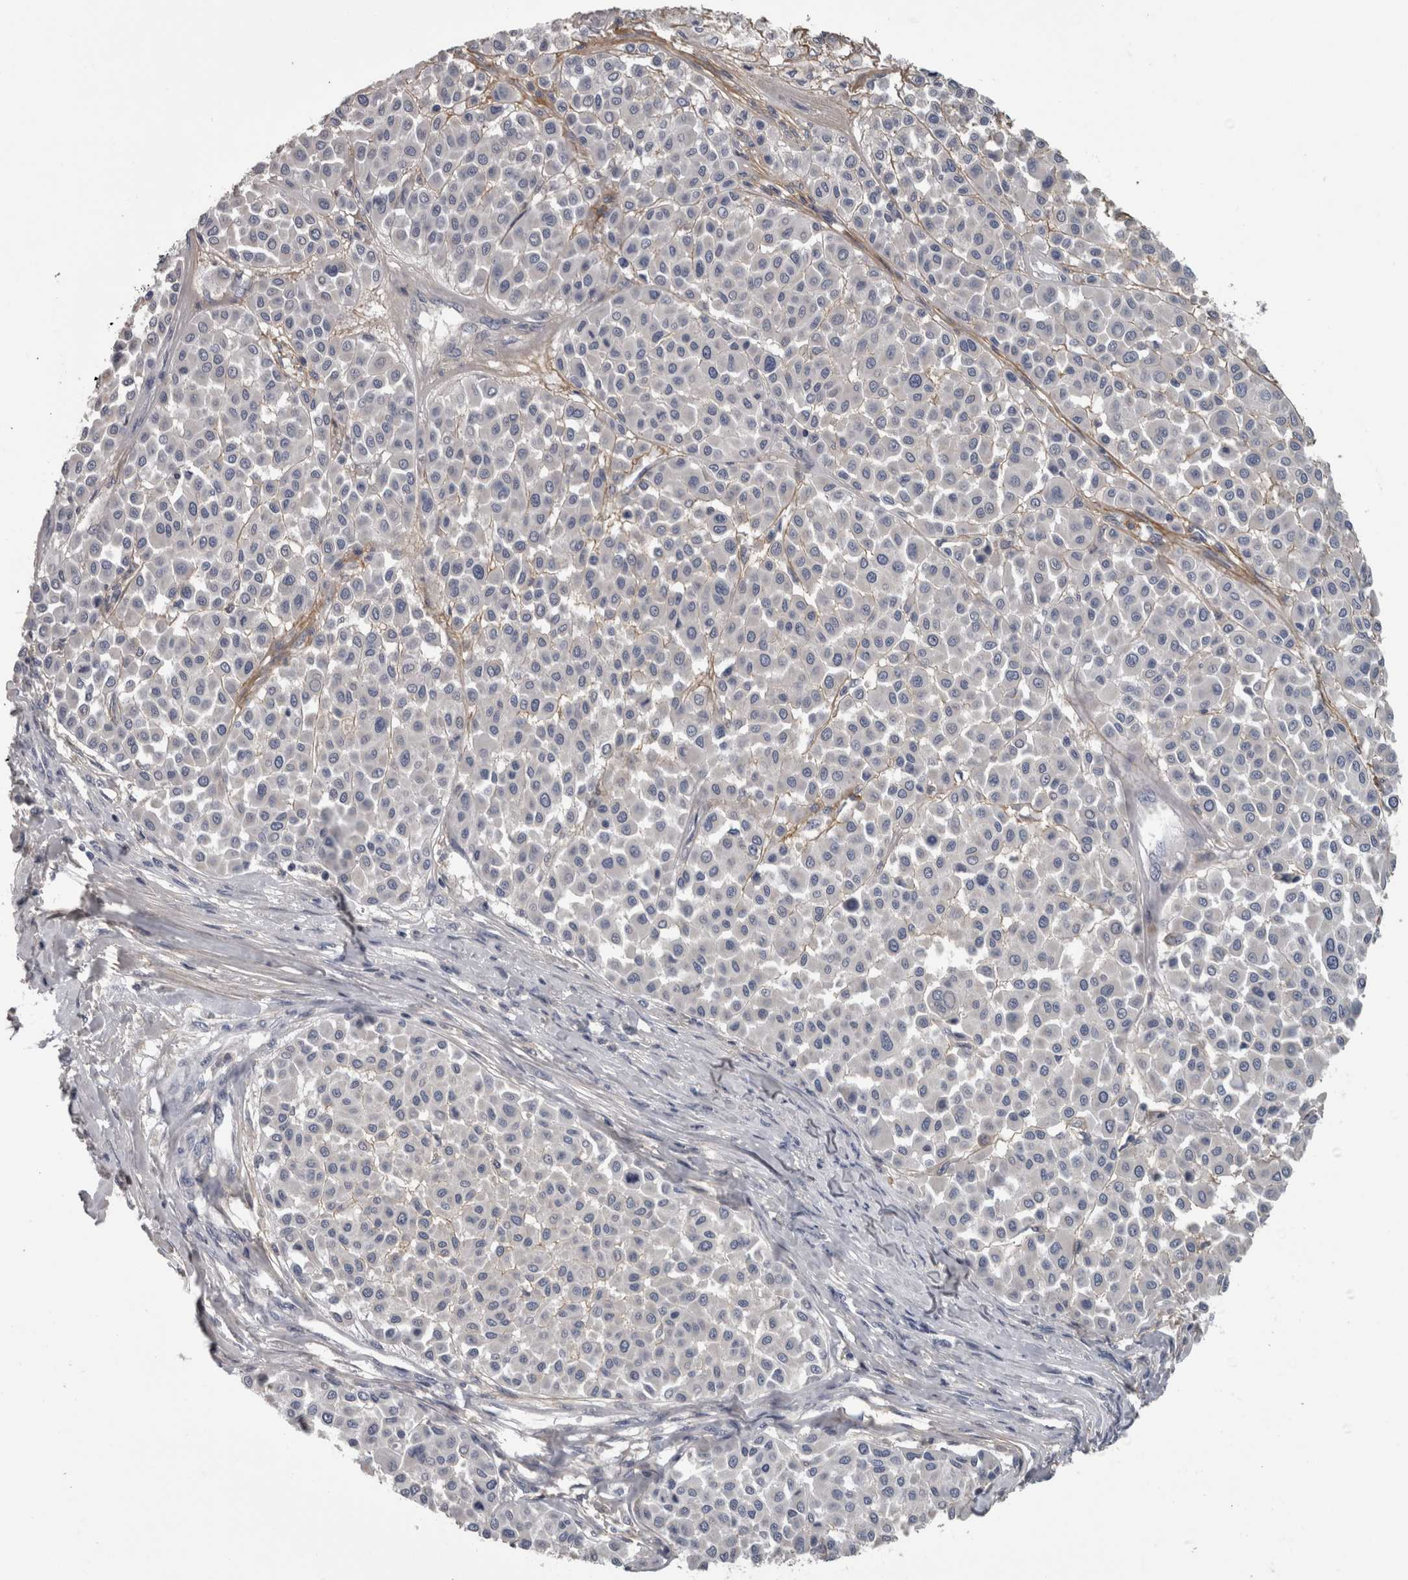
{"staining": {"intensity": "negative", "quantity": "none", "location": "none"}, "tissue": "melanoma", "cell_type": "Tumor cells", "image_type": "cancer", "snomed": [{"axis": "morphology", "description": "Malignant melanoma, Metastatic site"}, {"axis": "topography", "description": "Soft tissue"}], "caption": "A histopathology image of malignant melanoma (metastatic site) stained for a protein demonstrates no brown staining in tumor cells.", "gene": "EFEMP2", "patient": {"sex": "male", "age": 41}}